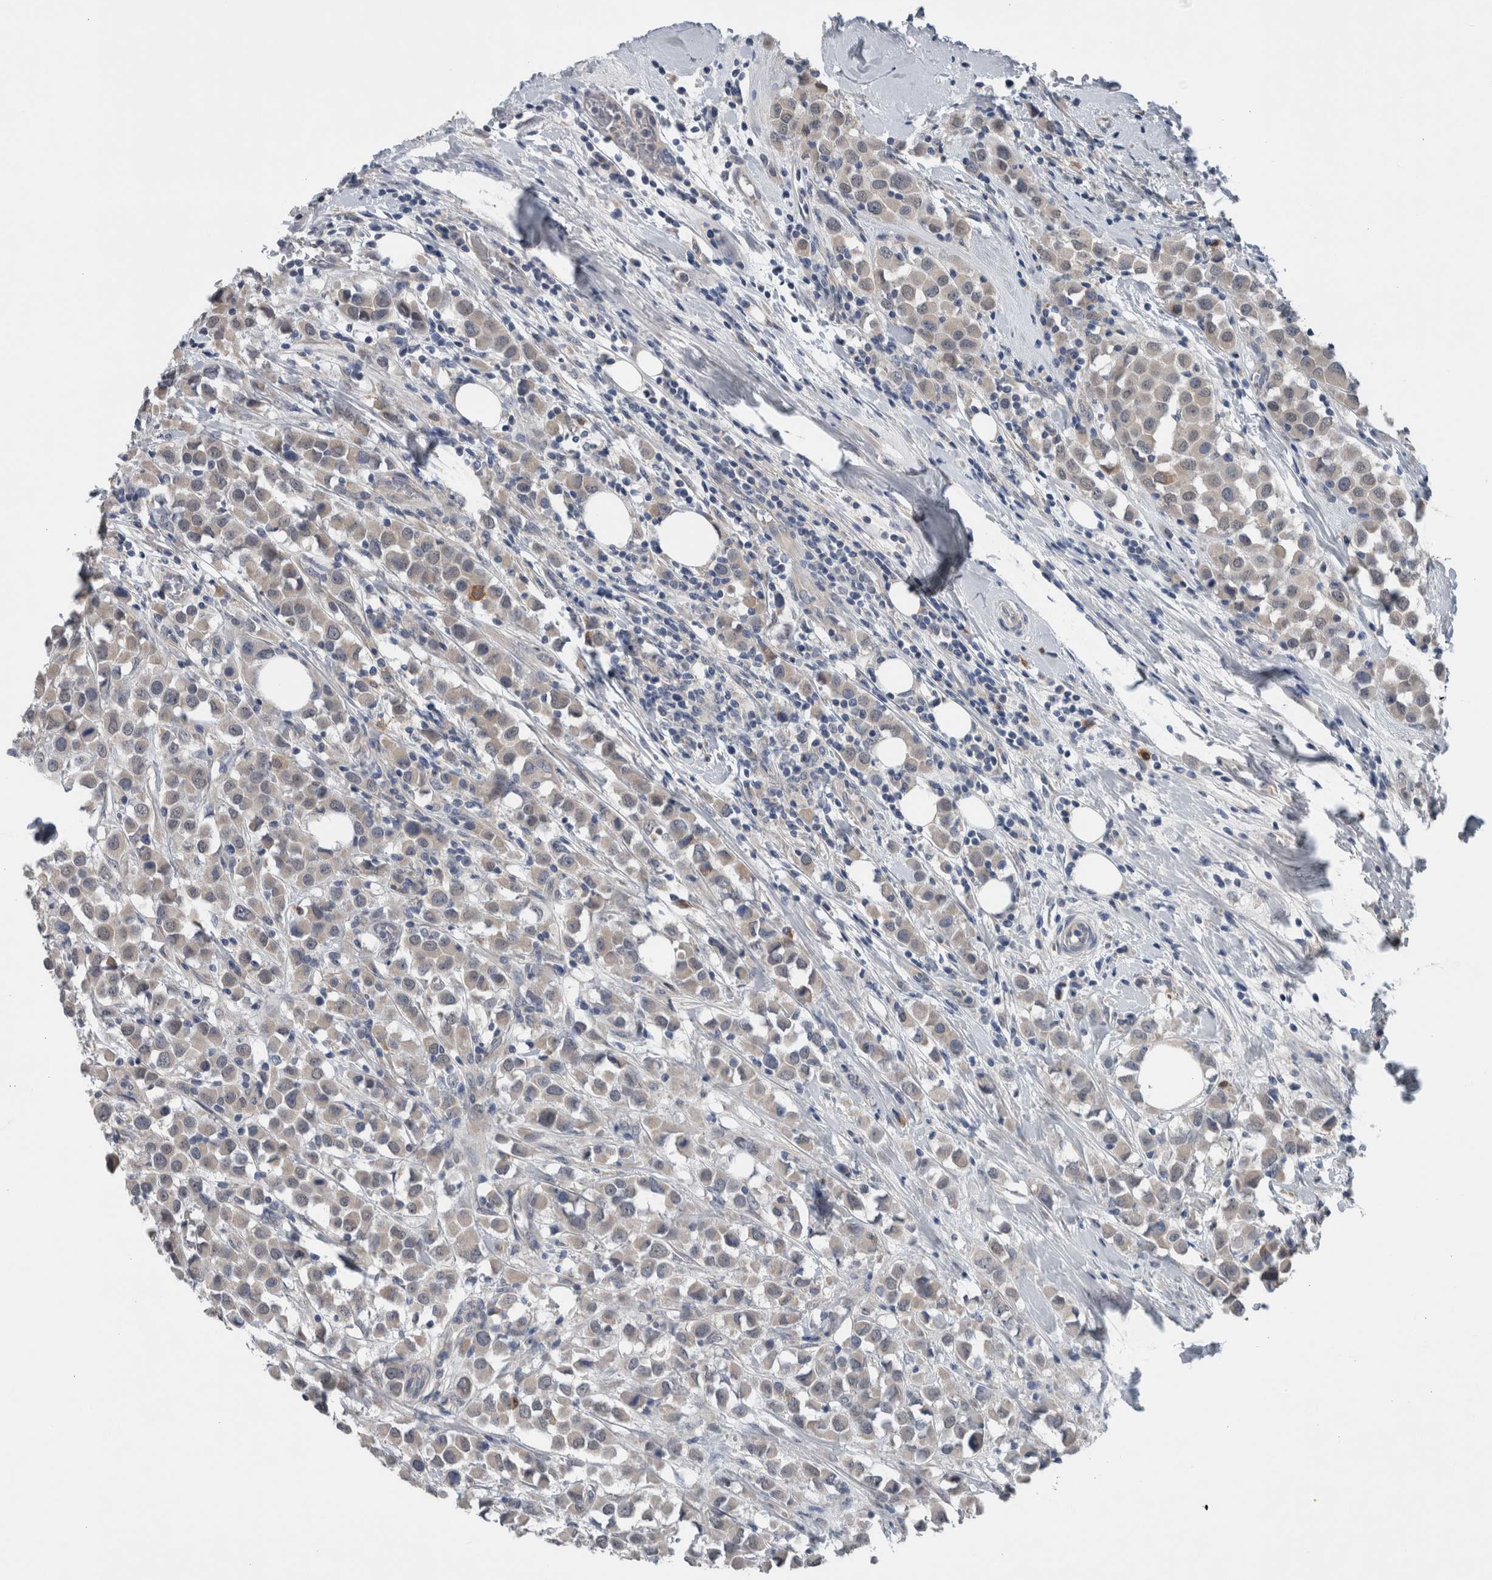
{"staining": {"intensity": "negative", "quantity": "none", "location": "none"}, "tissue": "breast cancer", "cell_type": "Tumor cells", "image_type": "cancer", "snomed": [{"axis": "morphology", "description": "Duct carcinoma"}, {"axis": "topography", "description": "Breast"}], "caption": "An IHC image of breast cancer is shown. There is no staining in tumor cells of breast cancer.", "gene": "CRNN", "patient": {"sex": "female", "age": 61}}